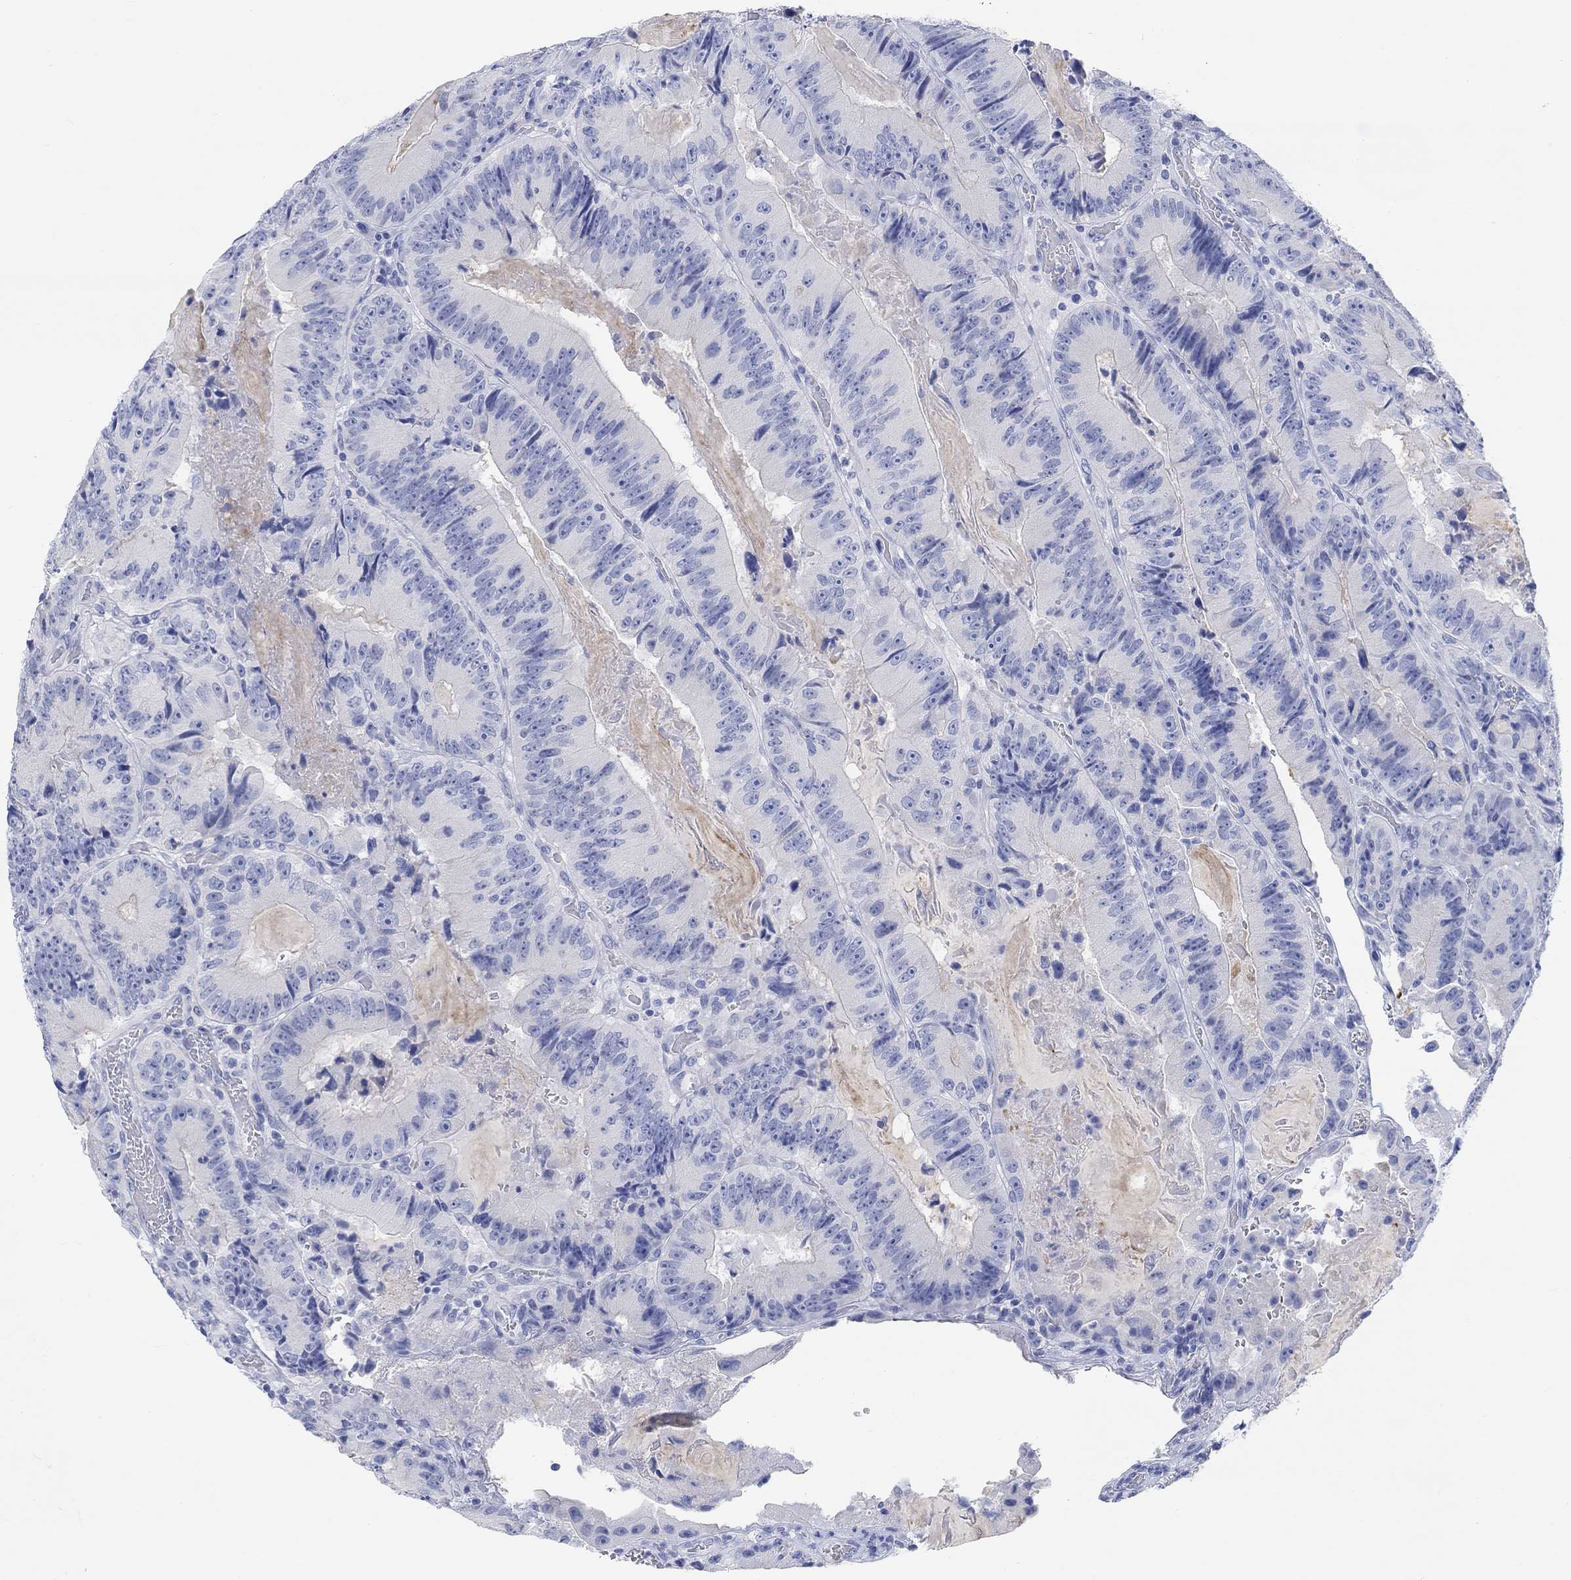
{"staining": {"intensity": "negative", "quantity": "none", "location": "none"}, "tissue": "colorectal cancer", "cell_type": "Tumor cells", "image_type": "cancer", "snomed": [{"axis": "morphology", "description": "Adenocarcinoma, NOS"}, {"axis": "topography", "description": "Colon"}], "caption": "High magnification brightfield microscopy of colorectal adenocarcinoma stained with DAB (brown) and counterstained with hematoxylin (blue): tumor cells show no significant positivity.", "gene": "XIRP2", "patient": {"sex": "female", "age": 86}}